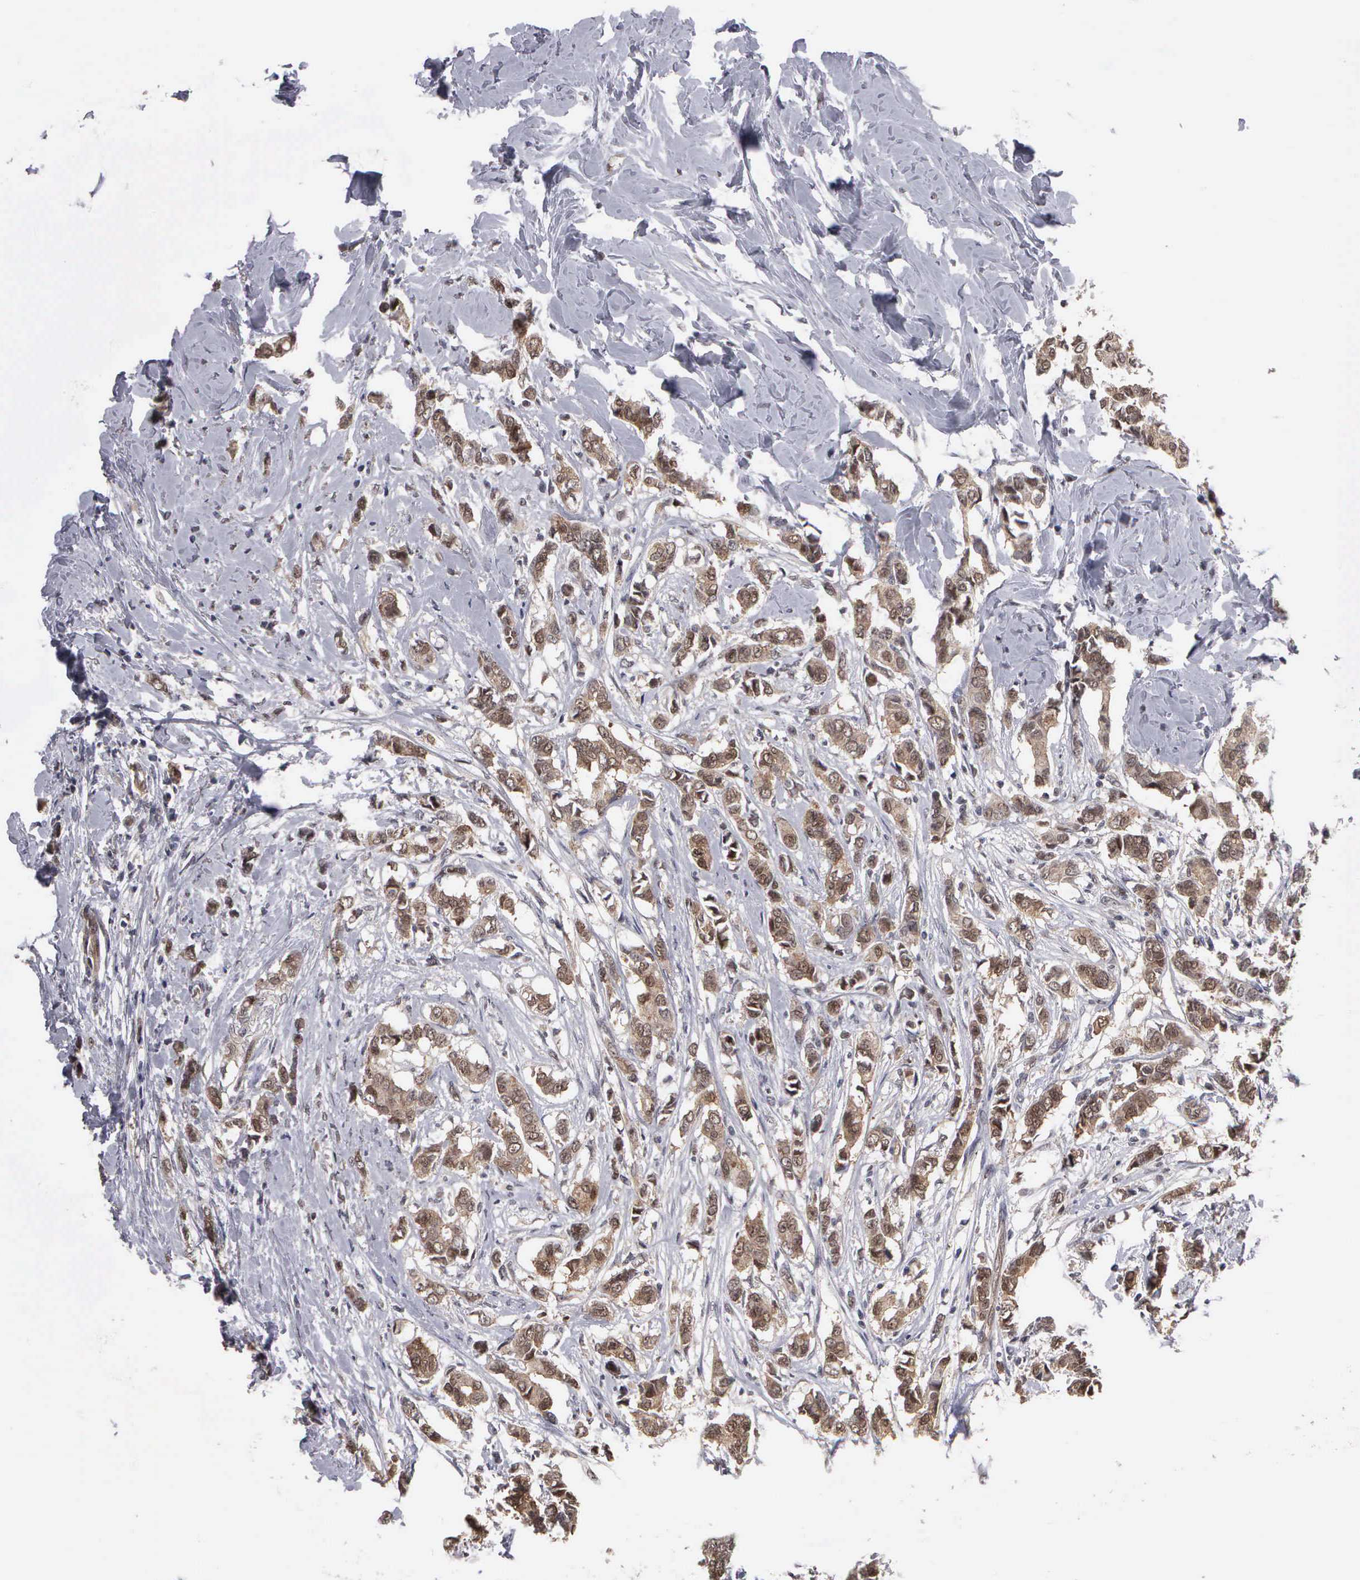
{"staining": {"intensity": "moderate", "quantity": ">75%", "location": "cytoplasmic/membranous,nuclear"}, "tissue": "breast cancer", "cell_type": "Tumor cells", "image_type": "cancer", "snomed": [{"axis": "morphology", "description": "Duct carcinoma"}, {"axis": "topography", "description": "Breast"}], "caption": "Breast invasive ductal carcinoma stained for a protein (brown) reveals moderate cytoplasmic/membranous and nuclear positive expression in about >75% of tumor cells.", "gene": "ZBTB33", "patient": {"sex": "female", "age": 84}}